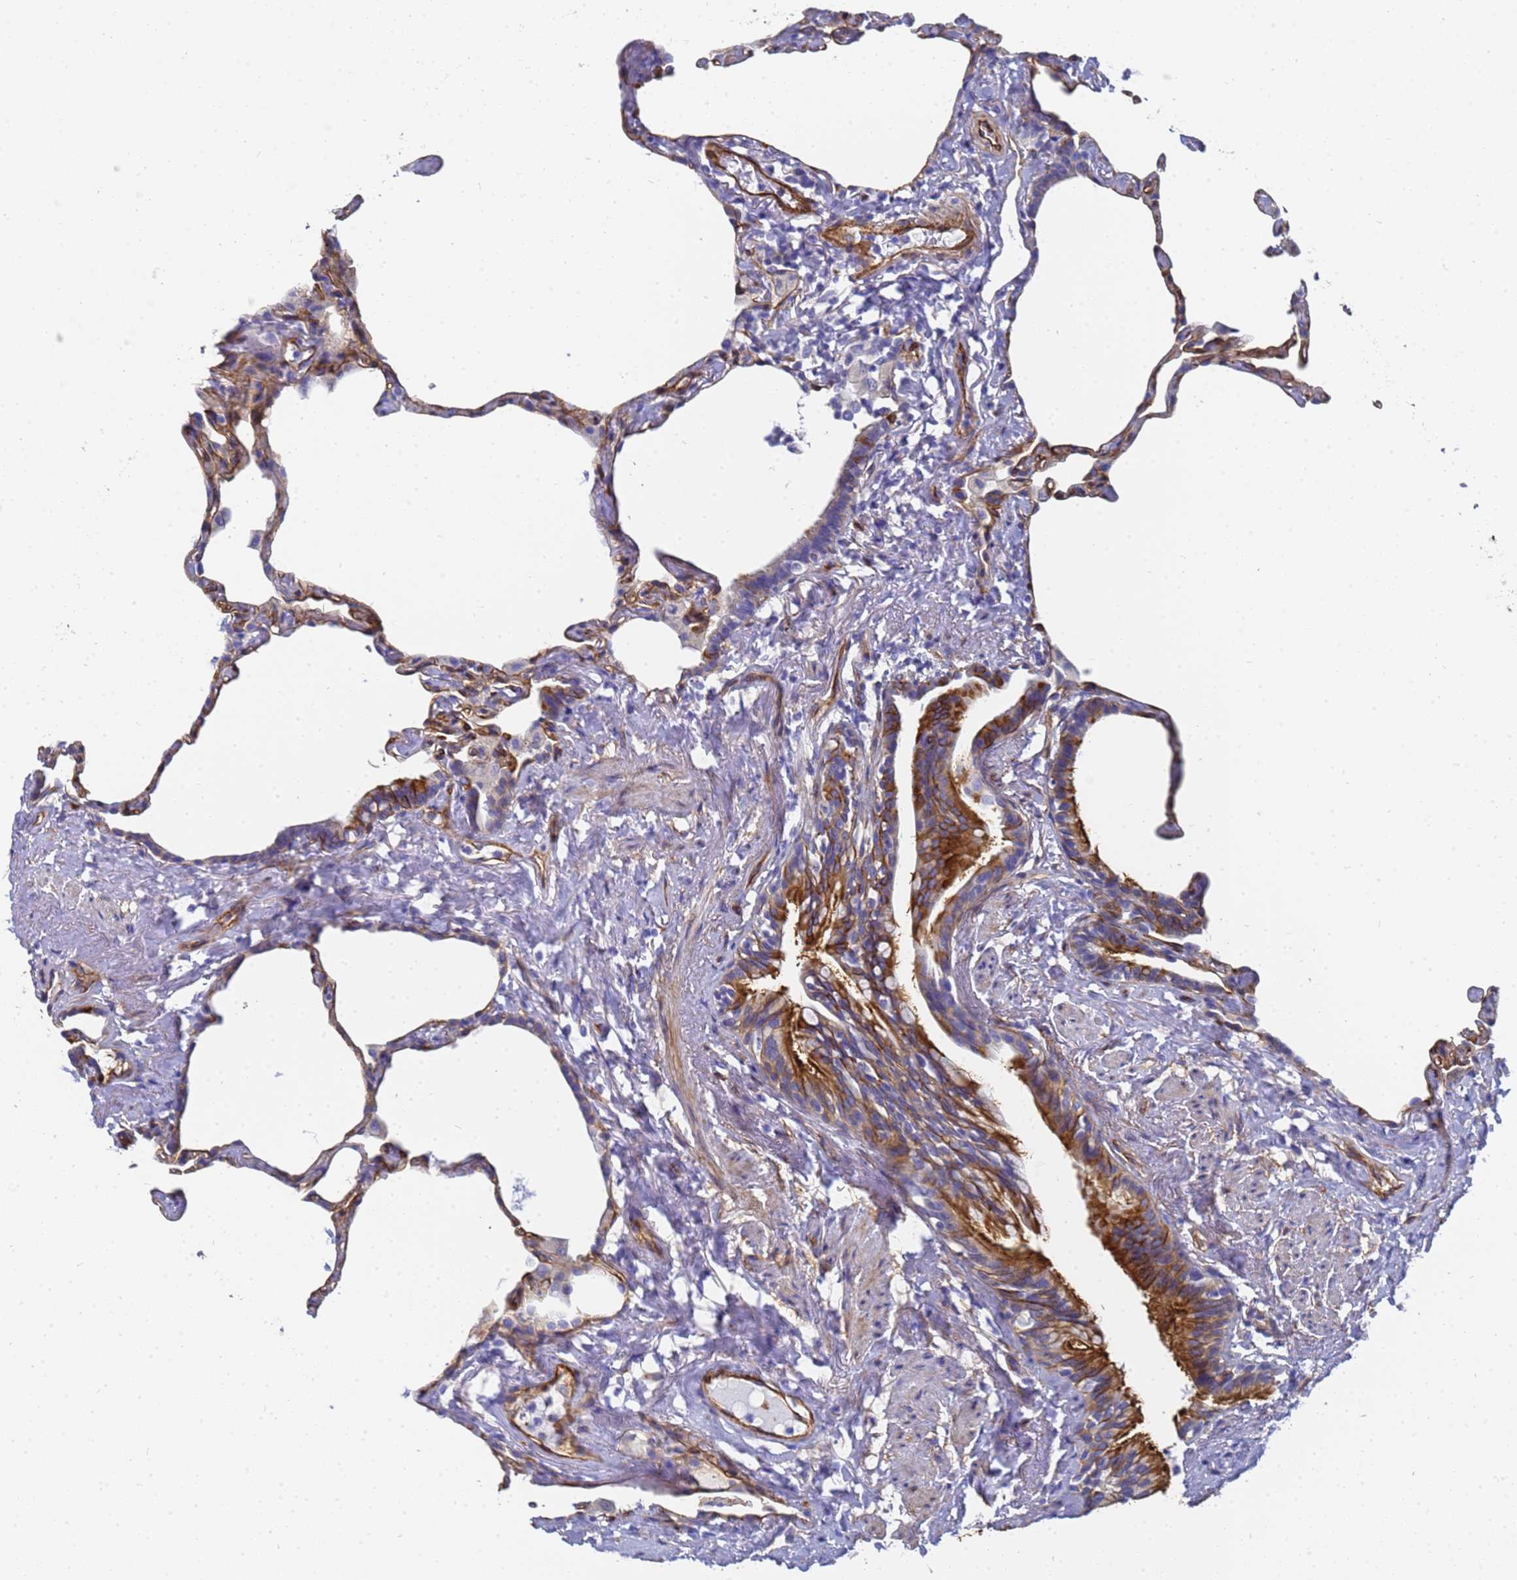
{"staining": {"intensity": "negative", "quantity": "none", "location": "none"}, "tissue": "lung", "cell_type": "Alveolar cells", "image_type": "normal", "snomed": [{"axis": "morphology", "description": "Normal tissue, NOS"}, {"axis": "topography", "description": "Lung"}], "caption": "High magnification brightfield microscopy of benign lung stained with DAB (brown) and counterstained with hematoxylin (blue): alveolar cells show no significant staining. (Brightfield microscopy of DAB (3,3'-diaminobenzidine) immunohistochemistry (IHC) at high magnification).", "gene": "ENSG00000198211", "patient": {"sex": "male", "age": 65}}